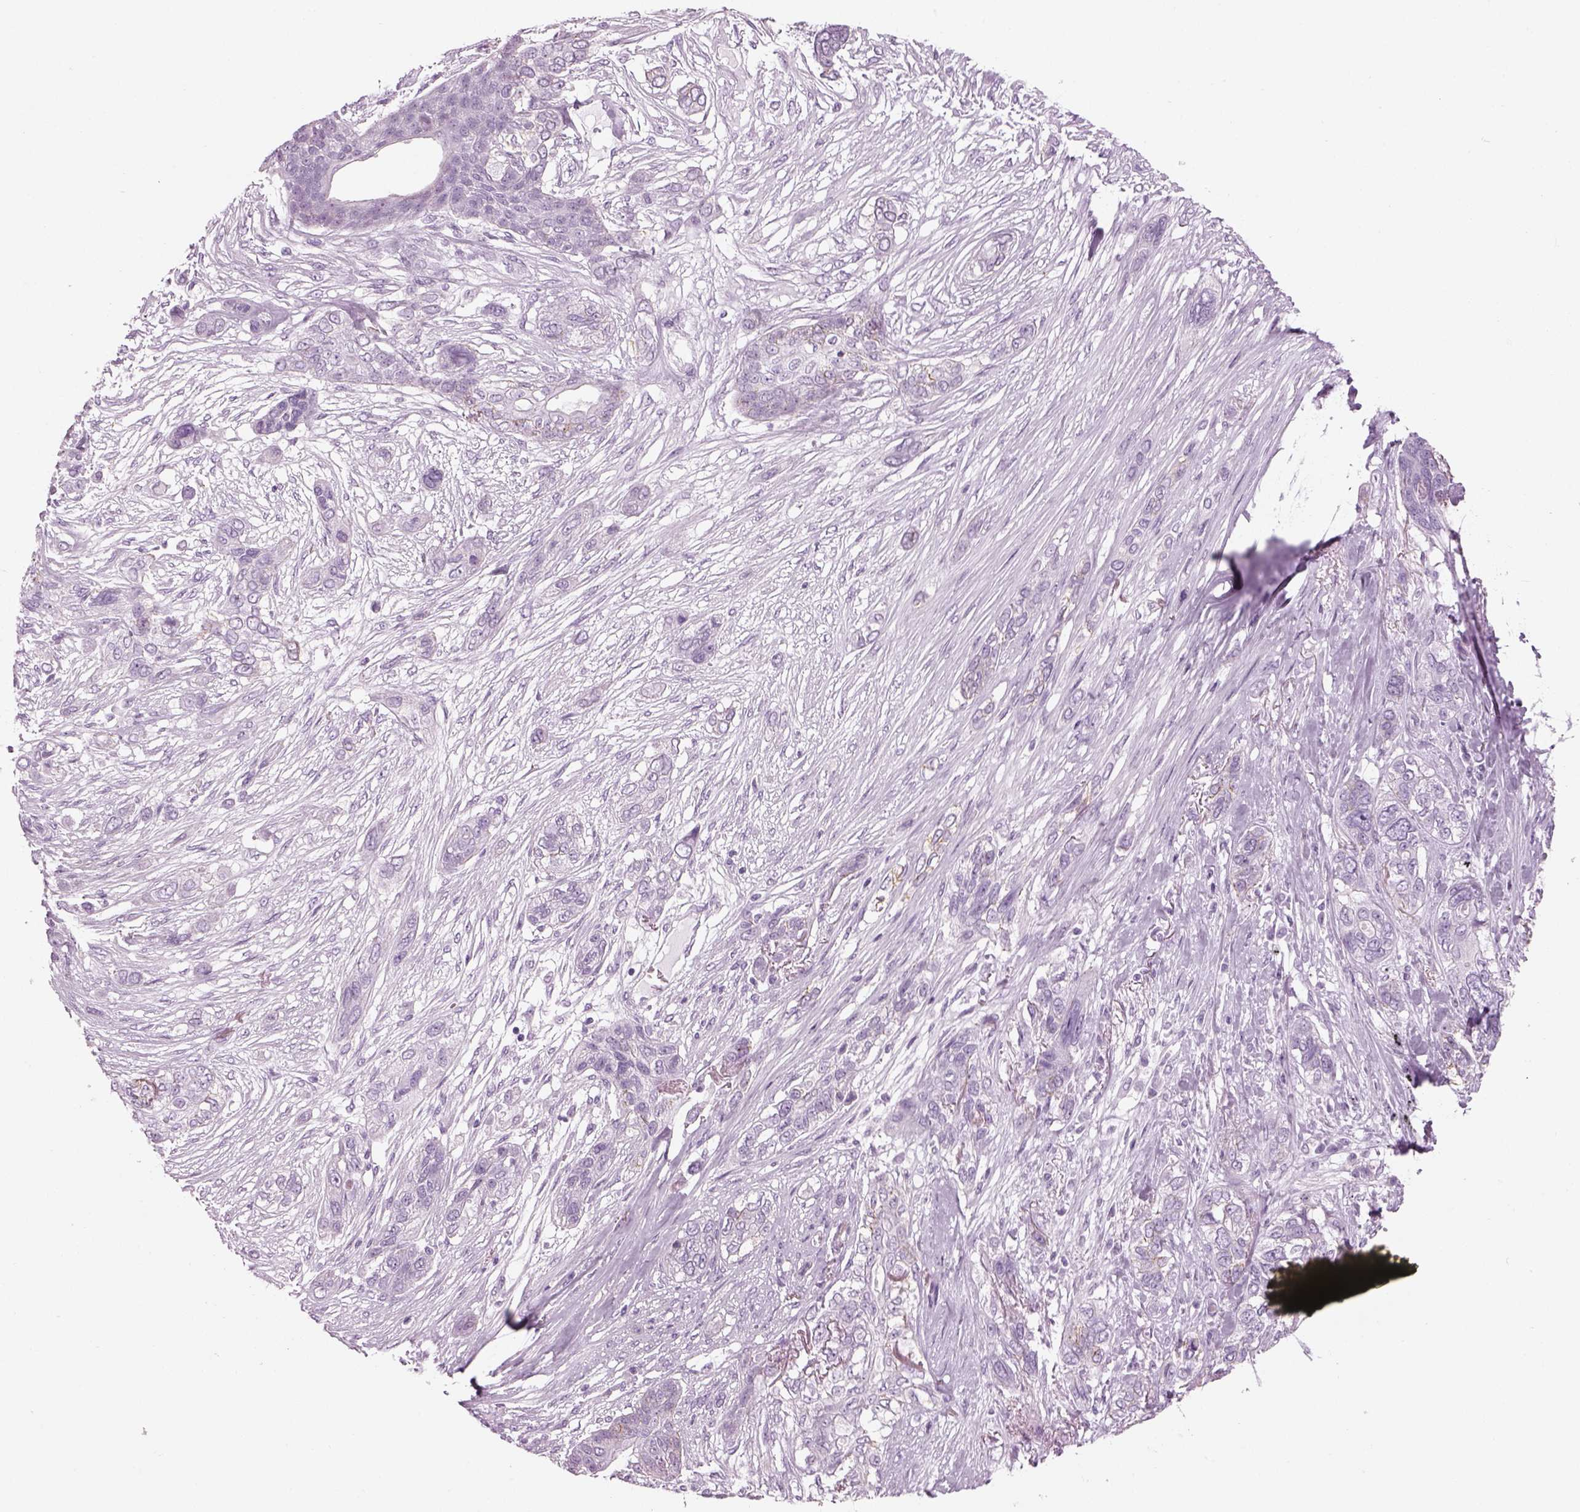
{"staining": {"intensity": "negative", "quantity": "none", "location": "none"}, "tissue": "lung cancer", "cell_type": "Tumor cells", "image_type": "cancer", "snomed": [{"axis": "morphology", "description": "Squamous cell carcinoma, NOS"}, {"axis": "topography", "description": "Lung"}], "caption": "IHC of human lung cancer reveals no staining in tumor cells.", "gene": "SAG", "patient": {"sex": "female", "age": 70}}